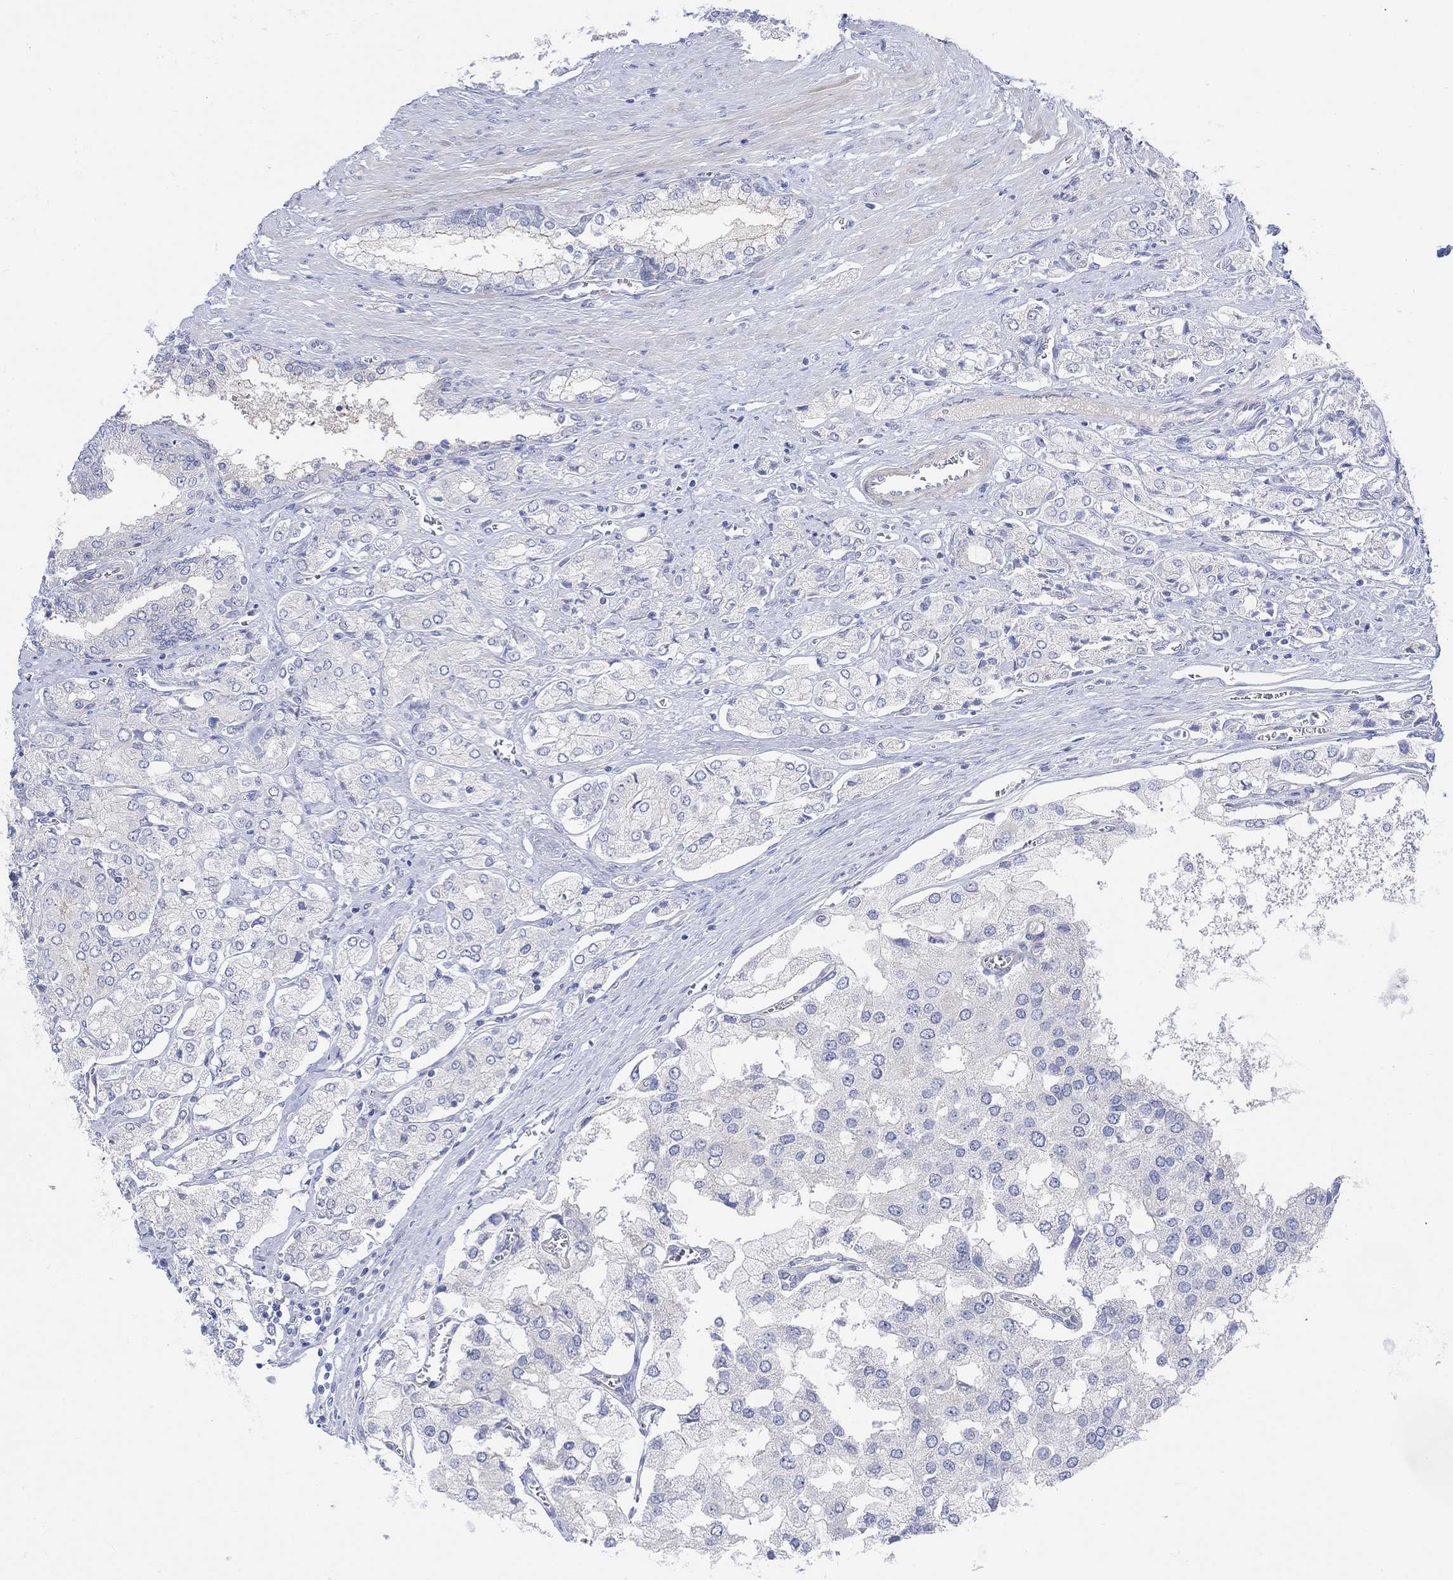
{"staining": {"intensity": "negative", "quantity": "none", "location": "none"}, "tissue": "prostate cancer", "cell_type": "Tumor cells", "image_type": "cancer", "snomed": [{"axis": "morphology", "description": "Adenocarcinoma, NOS"}, {"axis": "topography", "description": "Prostate and seminal vesicle, NOS"}, {"axis": "topography", "description": "Prostate"}], "caption": "Tumor cells are negative for brown protein staining in prostate cancer (adenocarcinoma).", "gene": "TLDC2", "patient": {"sex": "male", "age": 67}}